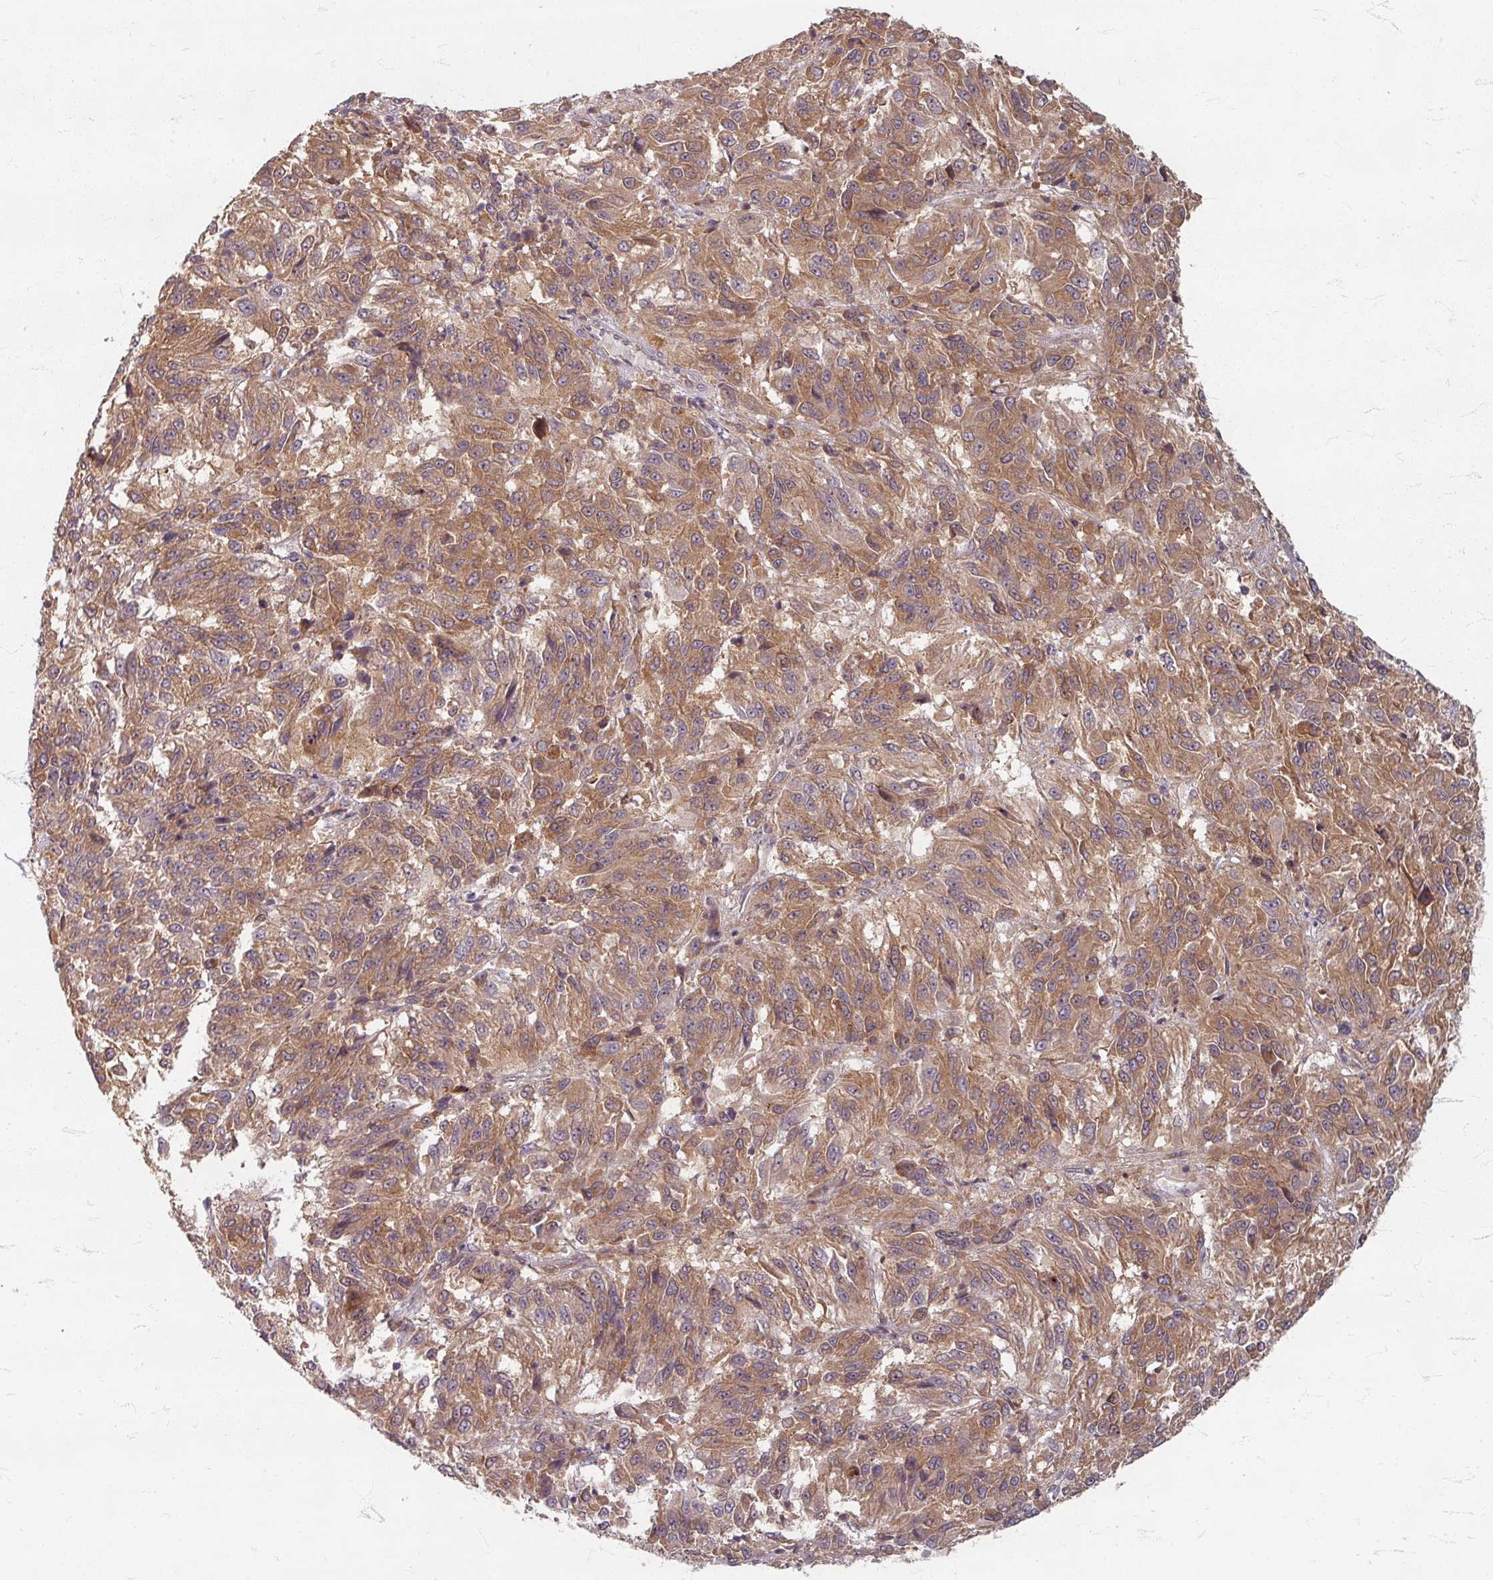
{"staining": {"intensity": "moderate", "quantity": ">75%", "location": "cytoplasmic/membranous"}, "tissue": "melanoma", "cell_type": "Tumor cells", "image_type": "cancer", "snomed": [{"axis": "morphology", "description": "Malignant melanoma, Metastatic site"}, {"axis": "topography", "description": "Lung"}], "caption": "A brown stain highlights moderate cytoplasmic/membranous staining of a protein in malignant melanoma (metastatic site) tumor cells.", "gene": "STAM", "patient": {"sex": "male", "age": 64}}